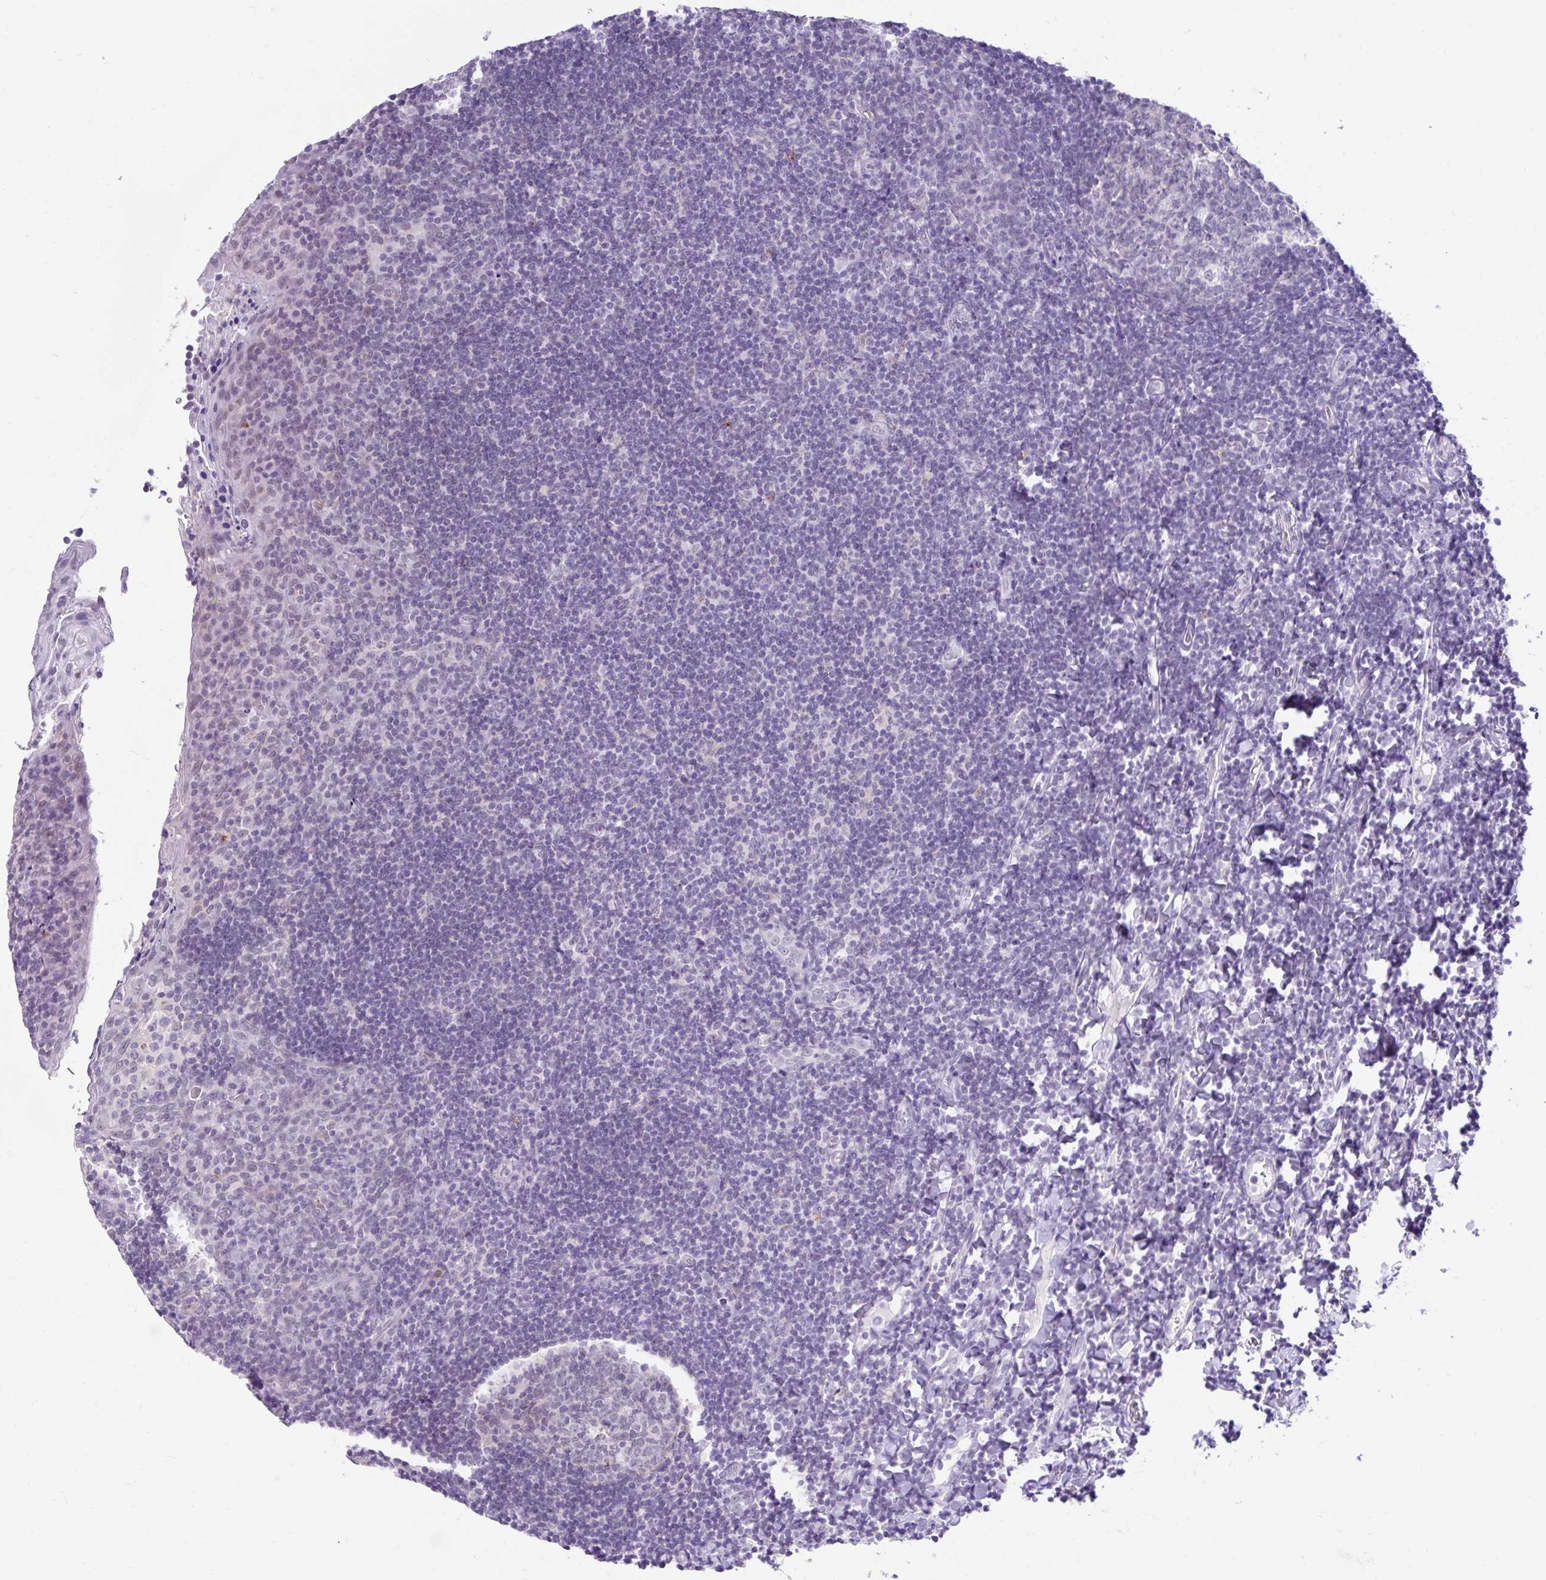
{"staining": {"intensity": "negative", "quantity": "none", "location": "none"}, "tissue": "tonsil", "cell_type": "Germinal center cells", "image_type": "normal", "snomed": [{"axis": "morphology", "description": "Normal tissue, NOS"}, {"axis": "topography", "description": "Tonsil"}], "caption": "DAB immunohistochemical staining of normal human tonsil shows no significant staining in germinal center cells.", "gene": "DCAF17", "patient": {"sex": "male", "age": 17}}